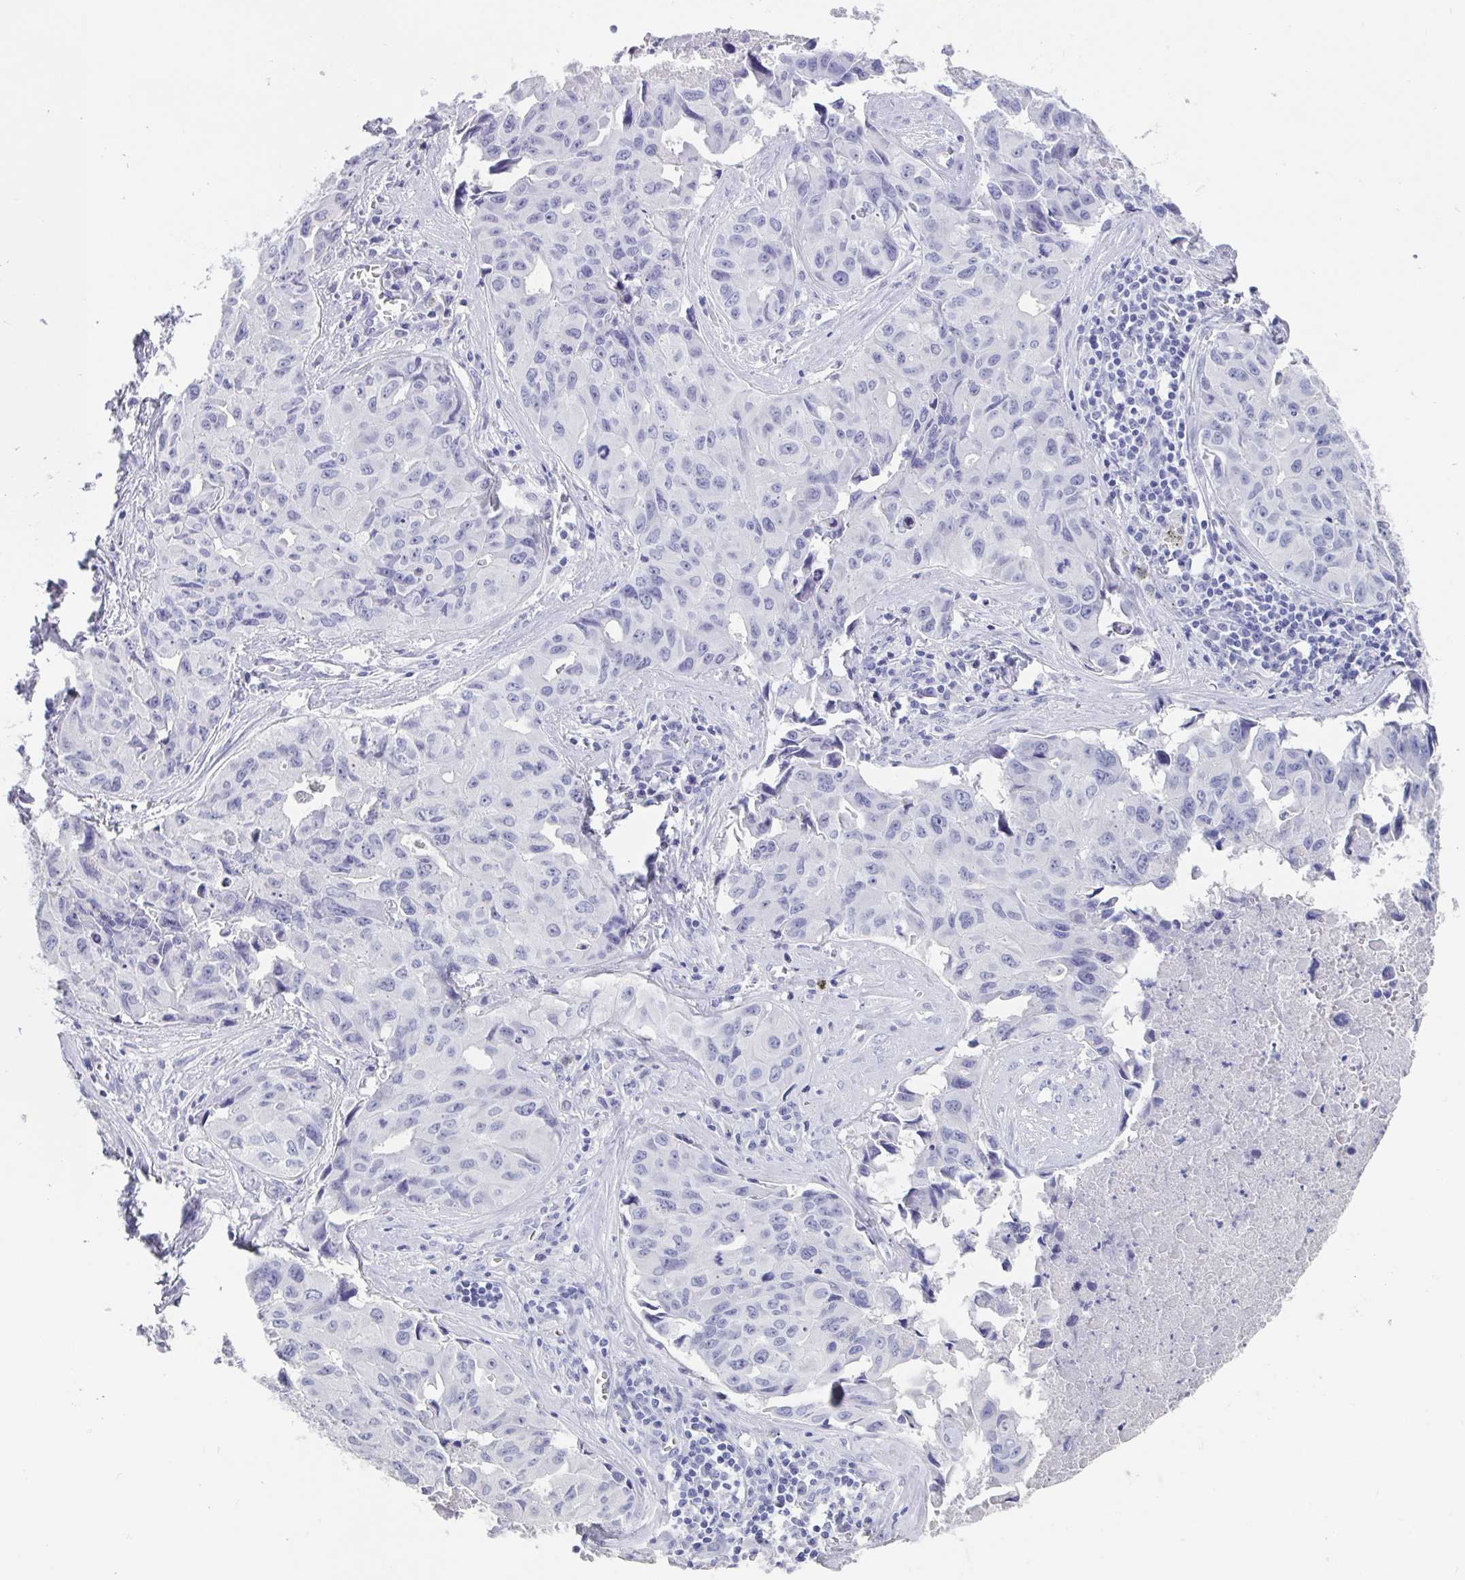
{"staining": {"intensity": "negative", "quantity": "none", "location": "none"}, "tissue": "lung cancer", "cell_type": "Tumor cells", "image_type": "cancer", "snomed": [{"axis": "morphology", "description": "Adenocarcinoma, NOS"}, {"axis": "topography", "description": "Lymph node"}, {"axis": "topography", "description": "Lung"}], "caption": "IHC of lung adenocarcinoma displays no positivity in tumor cells. (DAB immunohistochemistry with hematoxylin counter stain).", "gene": "SCGN", "patient": {"sex": "male", "age": 64}}